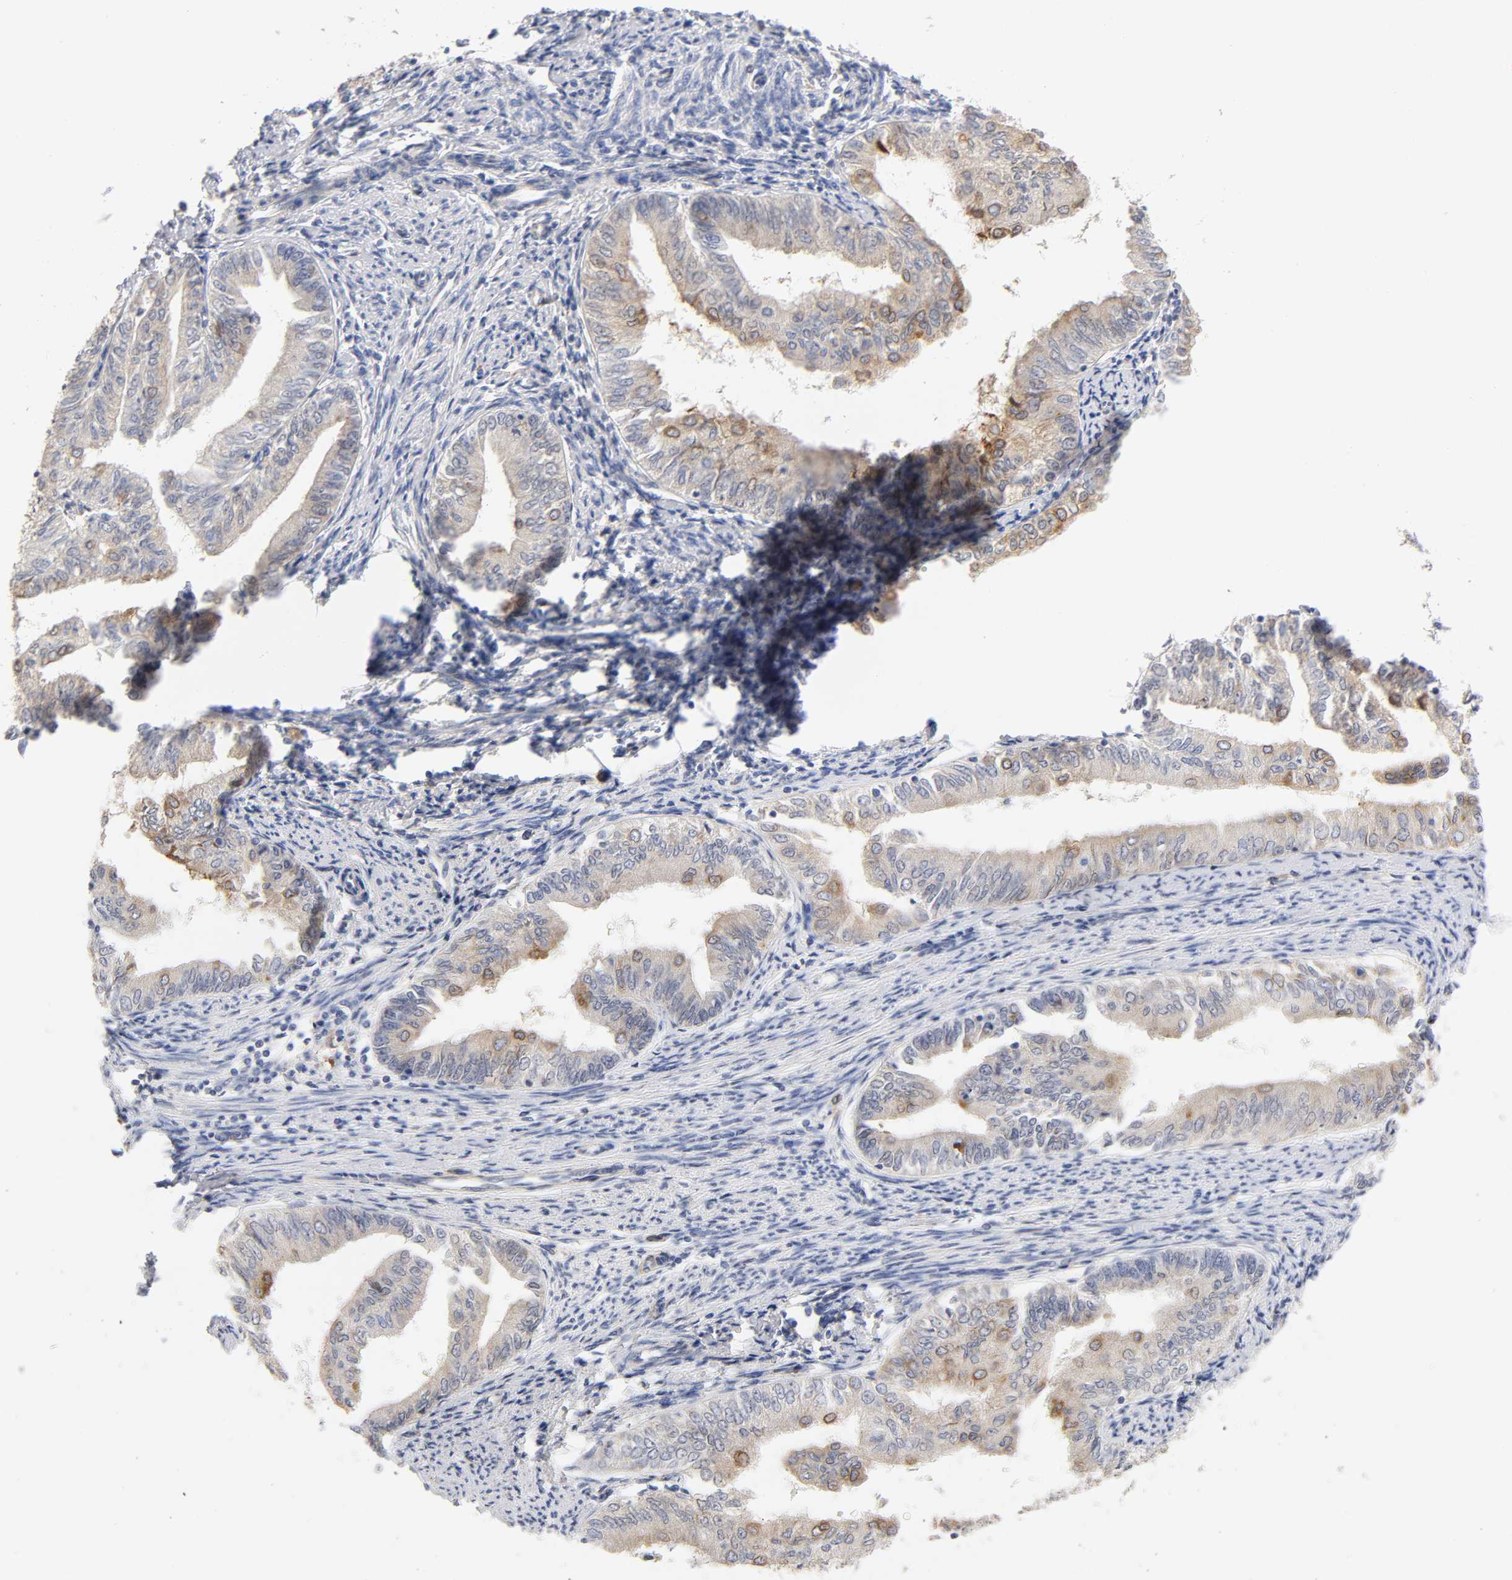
{"staining": {"intensity": "moderate", "quantity": "25%-75%", "location": "cytoplasmic/membranous"}, "tissue": "endometrial cancer", "cell_type": "Tumor cells", "image_type": "cancer", "snomed": [{"axis": "morphology", "description": "Adenocarcinoma, NOS"}, {"axis": "topography", "description": "Endometrium"}], "caption": "Brown immunohistochemical staining in human endometrial cancer (adenocarcinoma) exhibits moderate cytoplasmic/membranous expression in about 25%-75% of tumor cells.", "gene": "POR", "patient": {"sex": "female", "age": 66}}